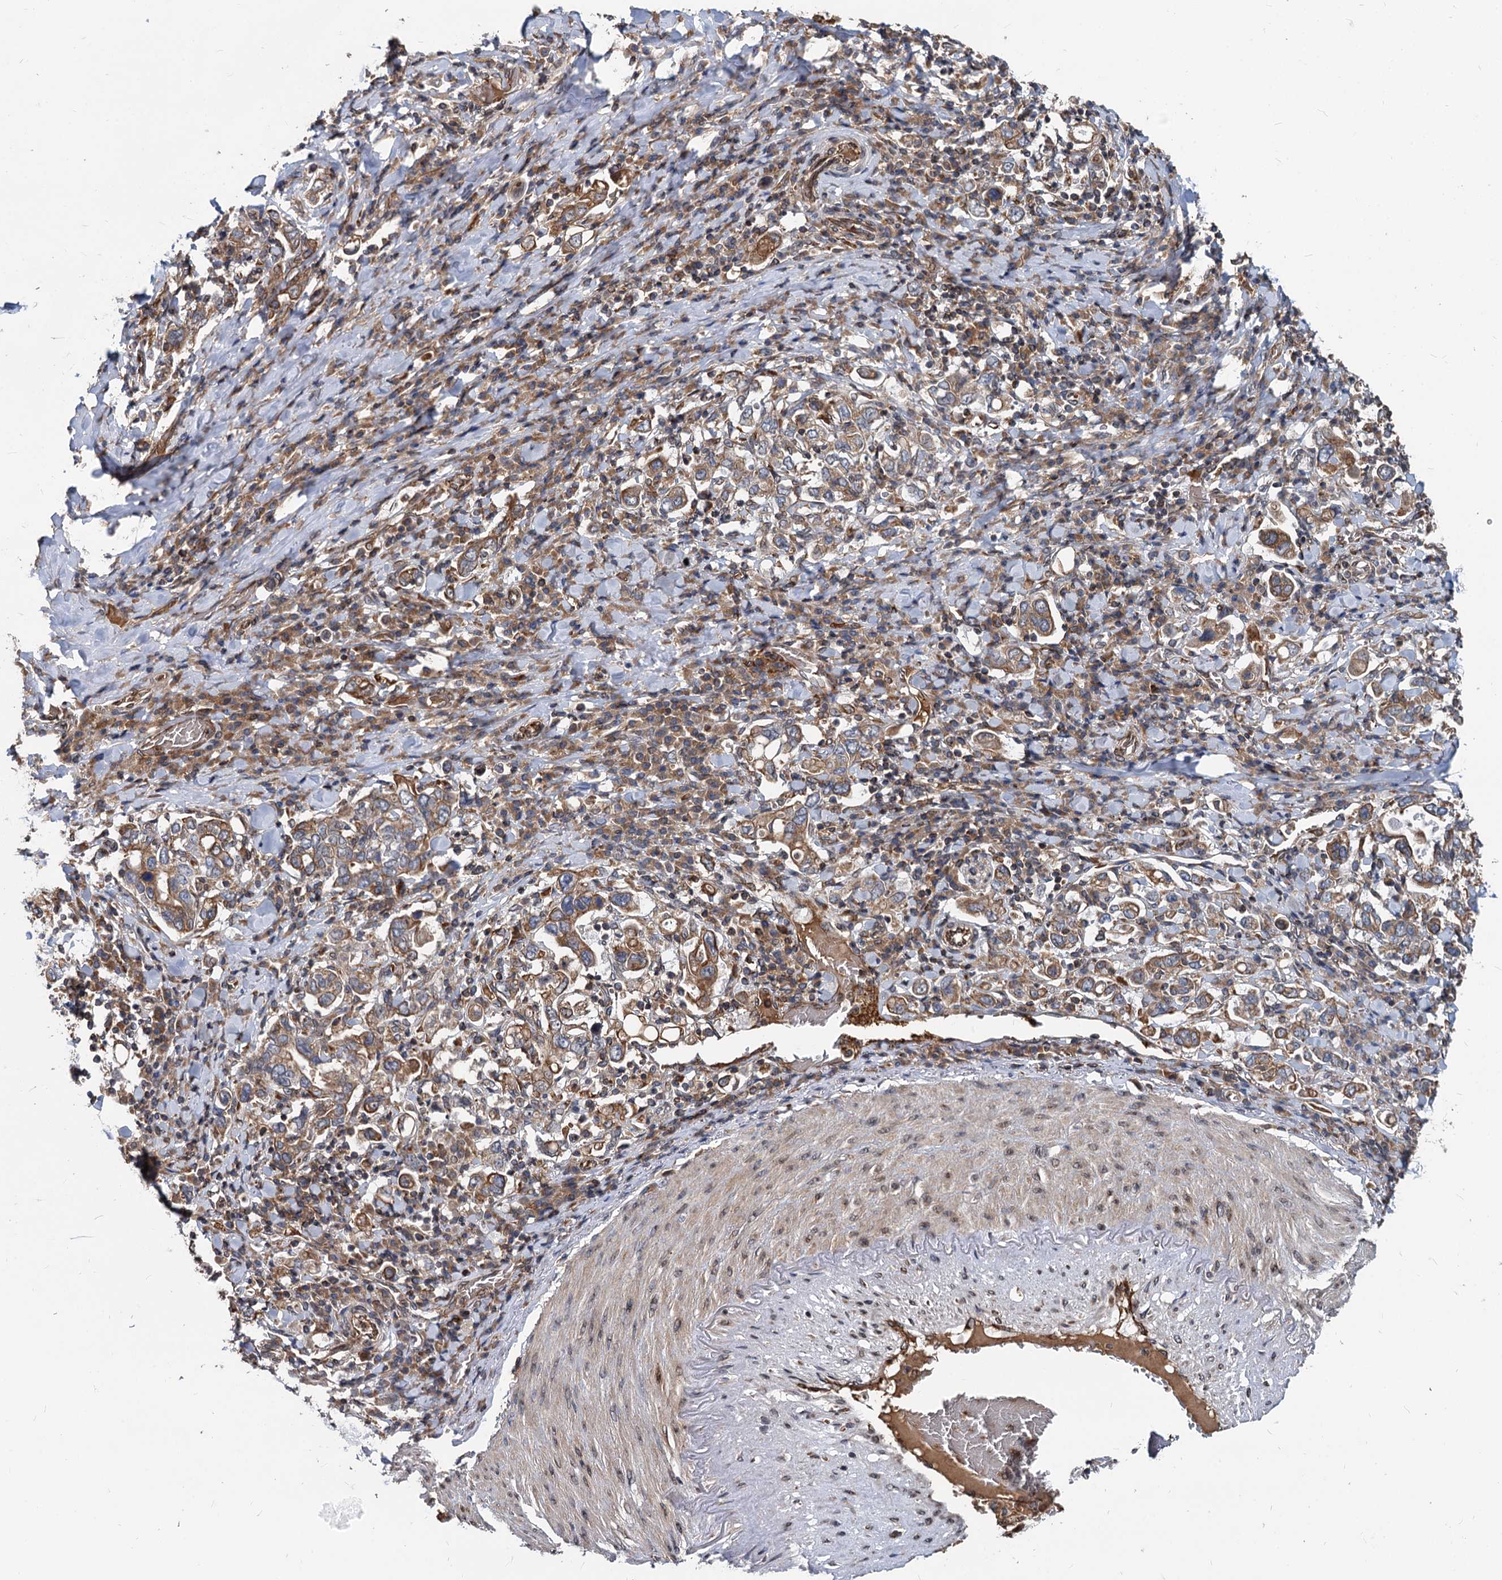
{"staining": {"intensity": "strong", "quantity": ">75%", "location": "cytoplasmic/membranous"}, "tissue": "stomach cancer", "cell_type": "Tumor cells", "image_type": "cancer", "snomed": [{"axis": "morphology", "description": "Adenocarcinoma, NOS"}, {"axis": "topography", "description": "Stomach, upper"}], "caption": "Immunohistochemistry (IHC) image of human stomach cancer stained for a protein (brown), which exhibits high levels of strong cytoplasmic/membranous positivity in approximately >75% of tumor cells.", "gene": "STIM1", "patient": {"sex": "male", "age": 62}}